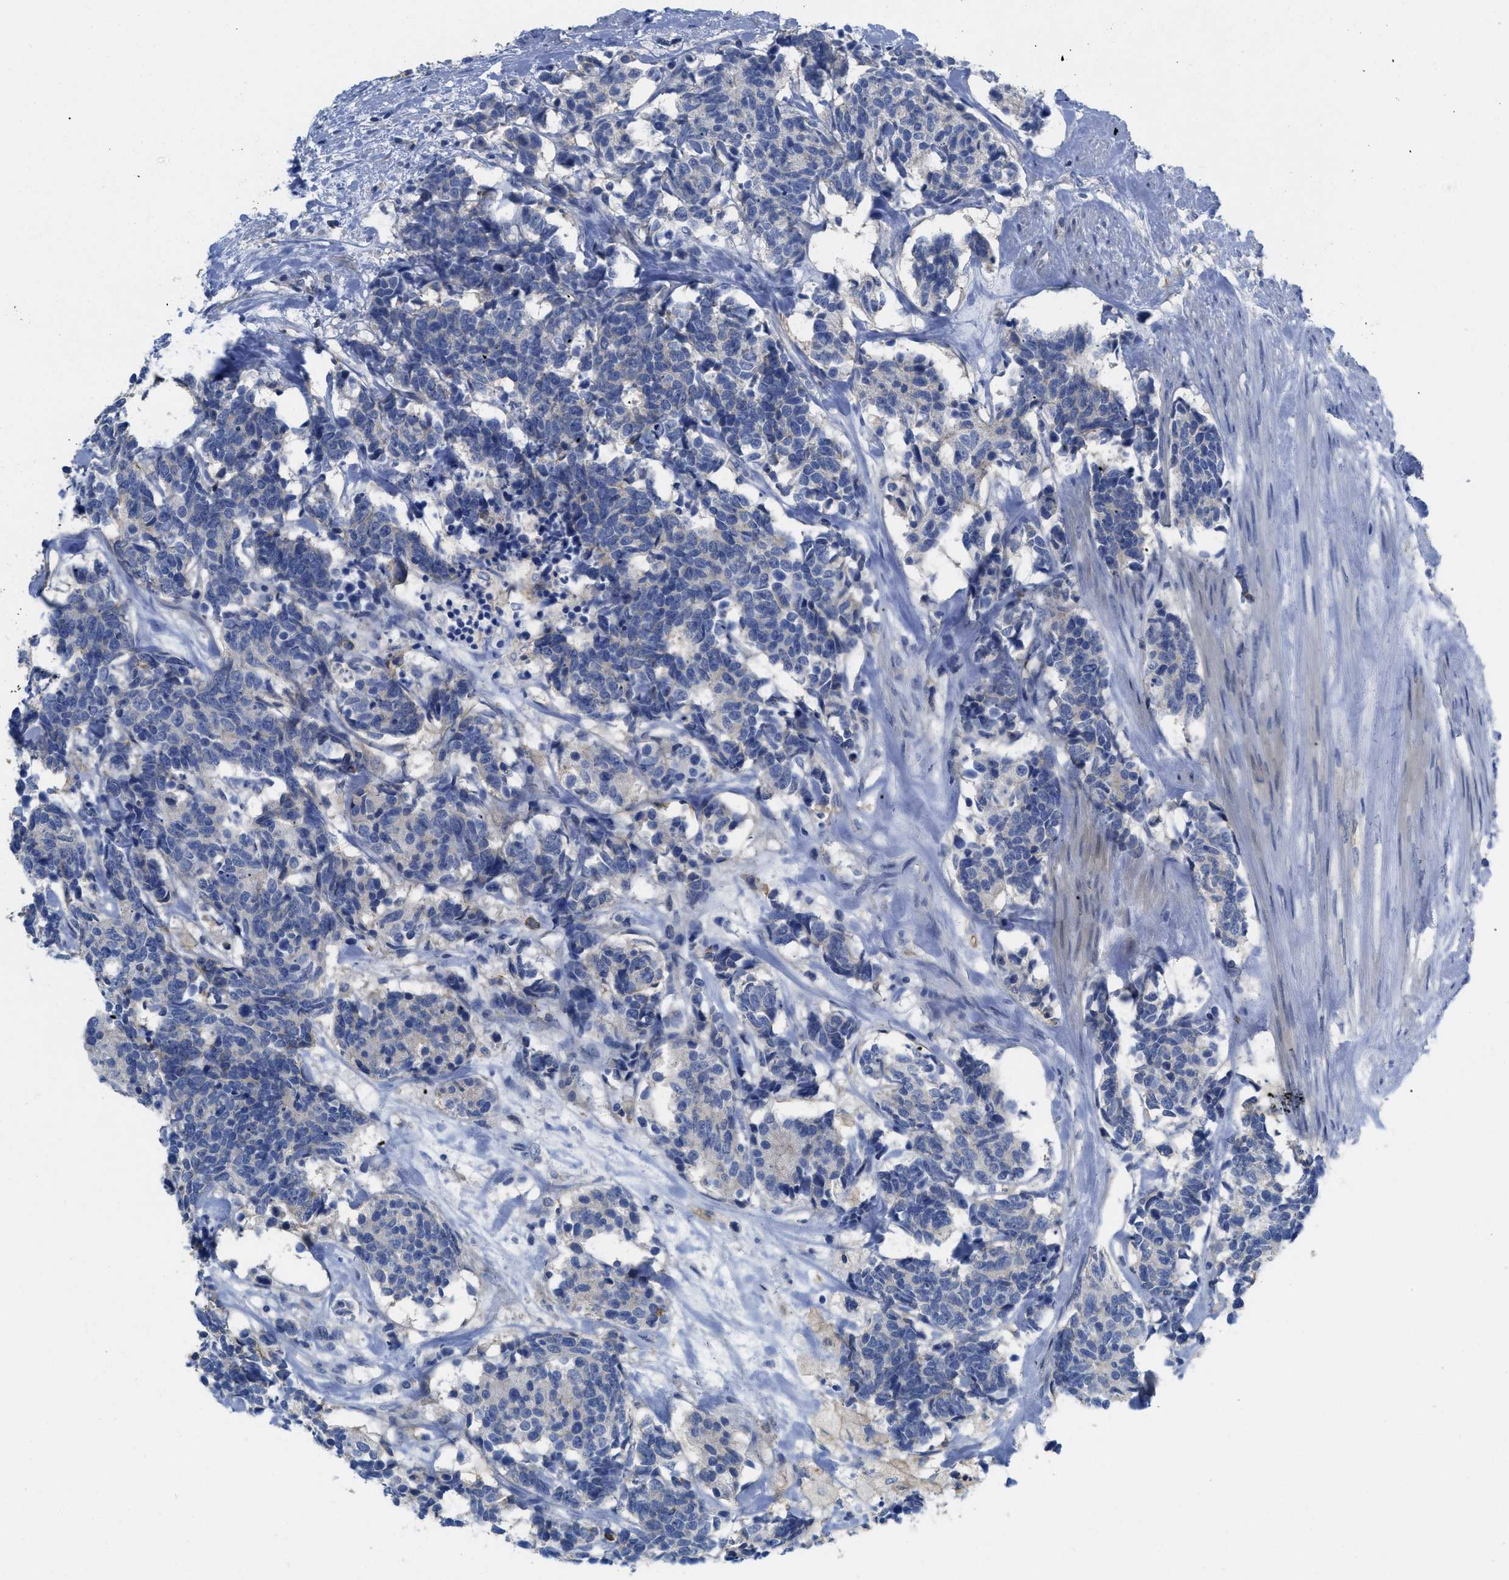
{"staining": {"intensity": "negative", "quantity": "none", "location": "none"}, "tissue": "carcinoid", "cell_type": "Tumor cells", "image_type": "cancer", "snomed": [{"axis": "morphology", "description": "Carcinoma, NOS"}, {"axis": "morphology", "description": "Carcinoid, malignant, NOS"}, {"axis": "topography", "description": "Urinary bladder"}], "caption": "Human carcinoma stained for a protein using immunohistochemistry (IHC) demonstrates no expression in tumor cells.", "gene": "CNNM4", "patient": {"sex": "male", "age": 57}}